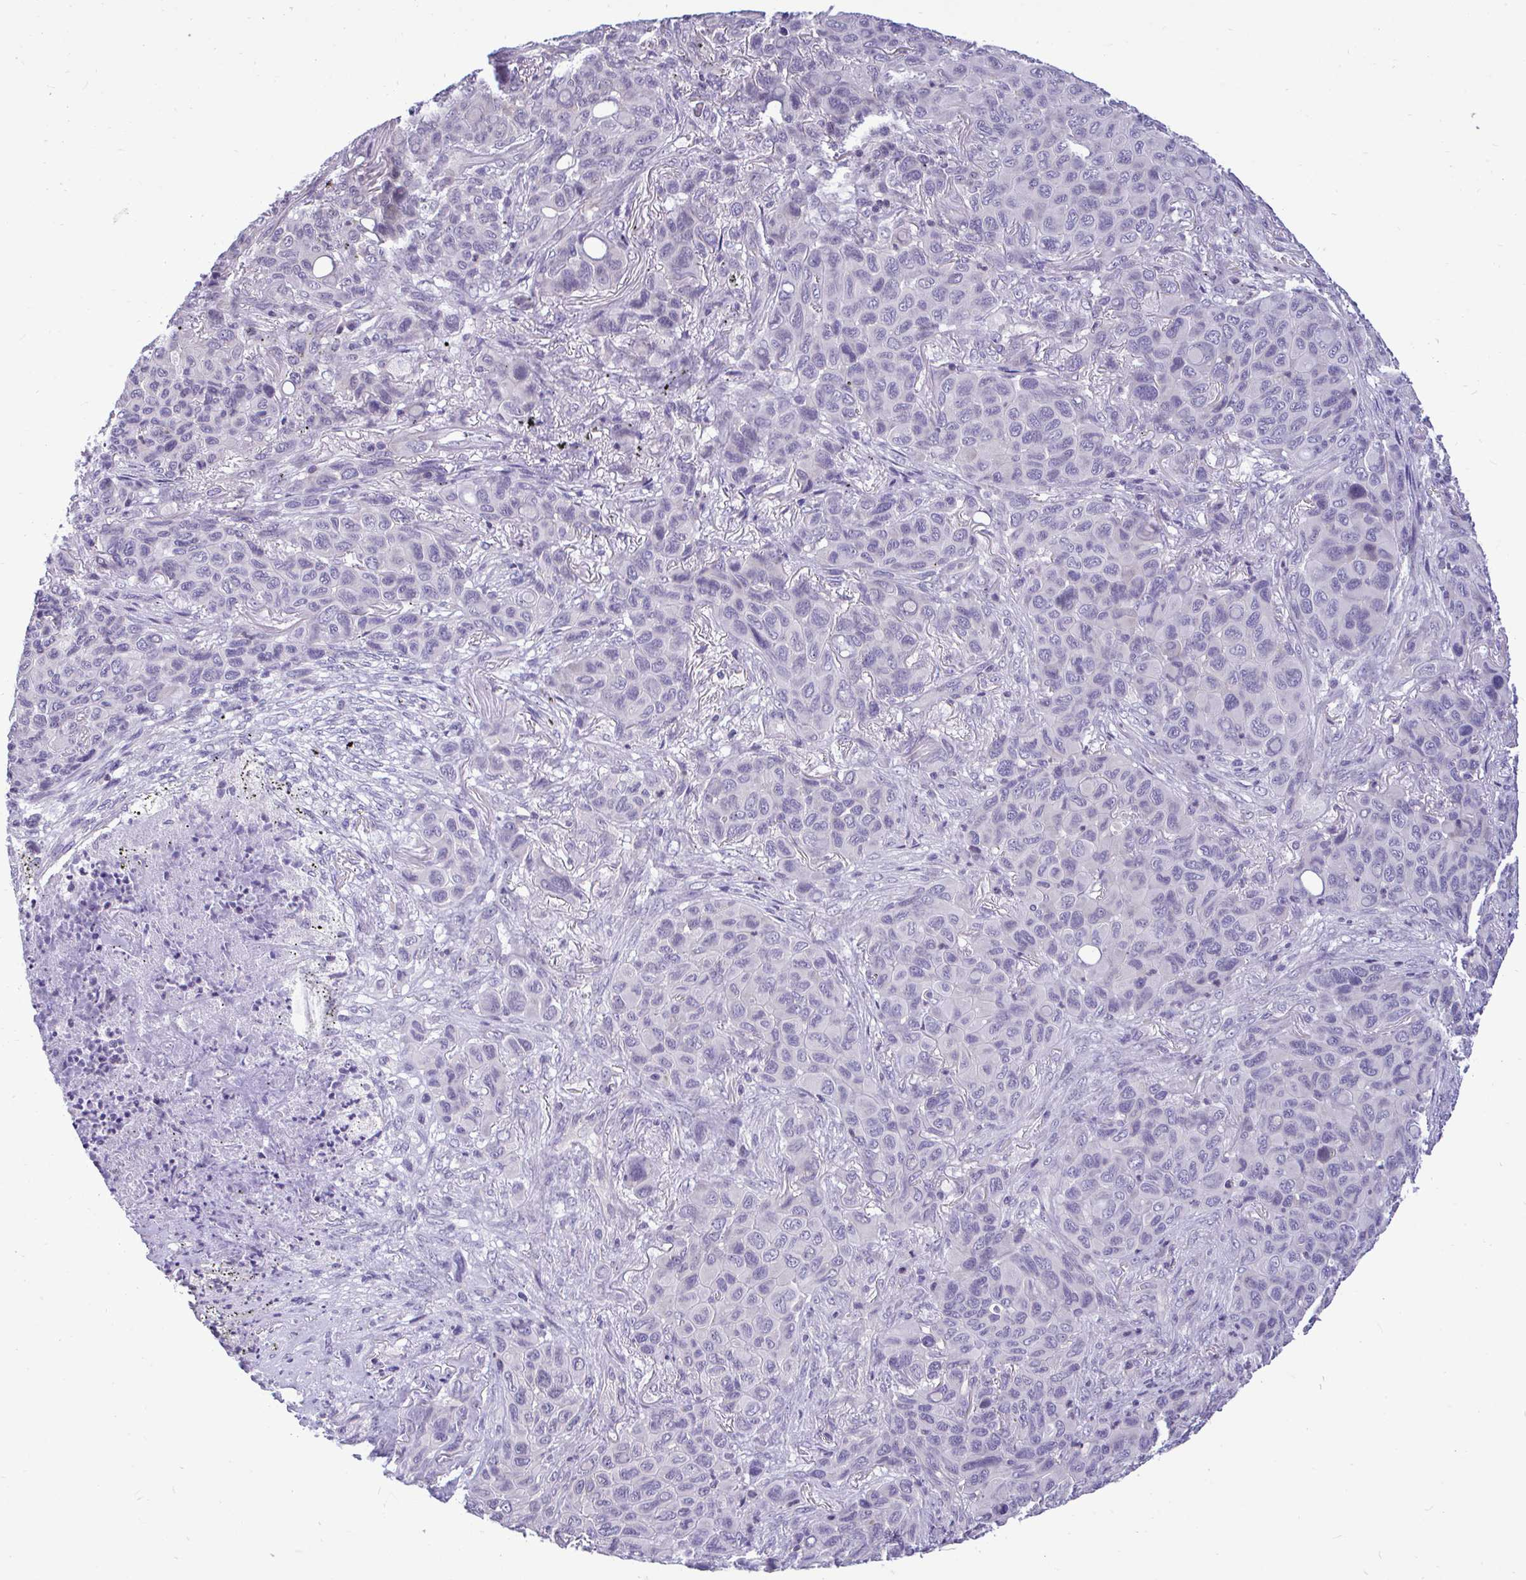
{"staining": {"intensity": "negative", "quantity": "none", "location": "none"}, "tissue": "melanoma", "cell_type": "Tumor cells", "image_type": "cancer", "snomed": [{"axis": "morphology", "description": "Malignant melanoma, Metastatic site"}, {"axis": "topography", "description": "Lung"}], "caption": "Immunohistochemical staining of melanoma reveals no significant positivity in tumor cells.", "gene": "PIGK", "patient": {"sex": "male", "age": 48}}